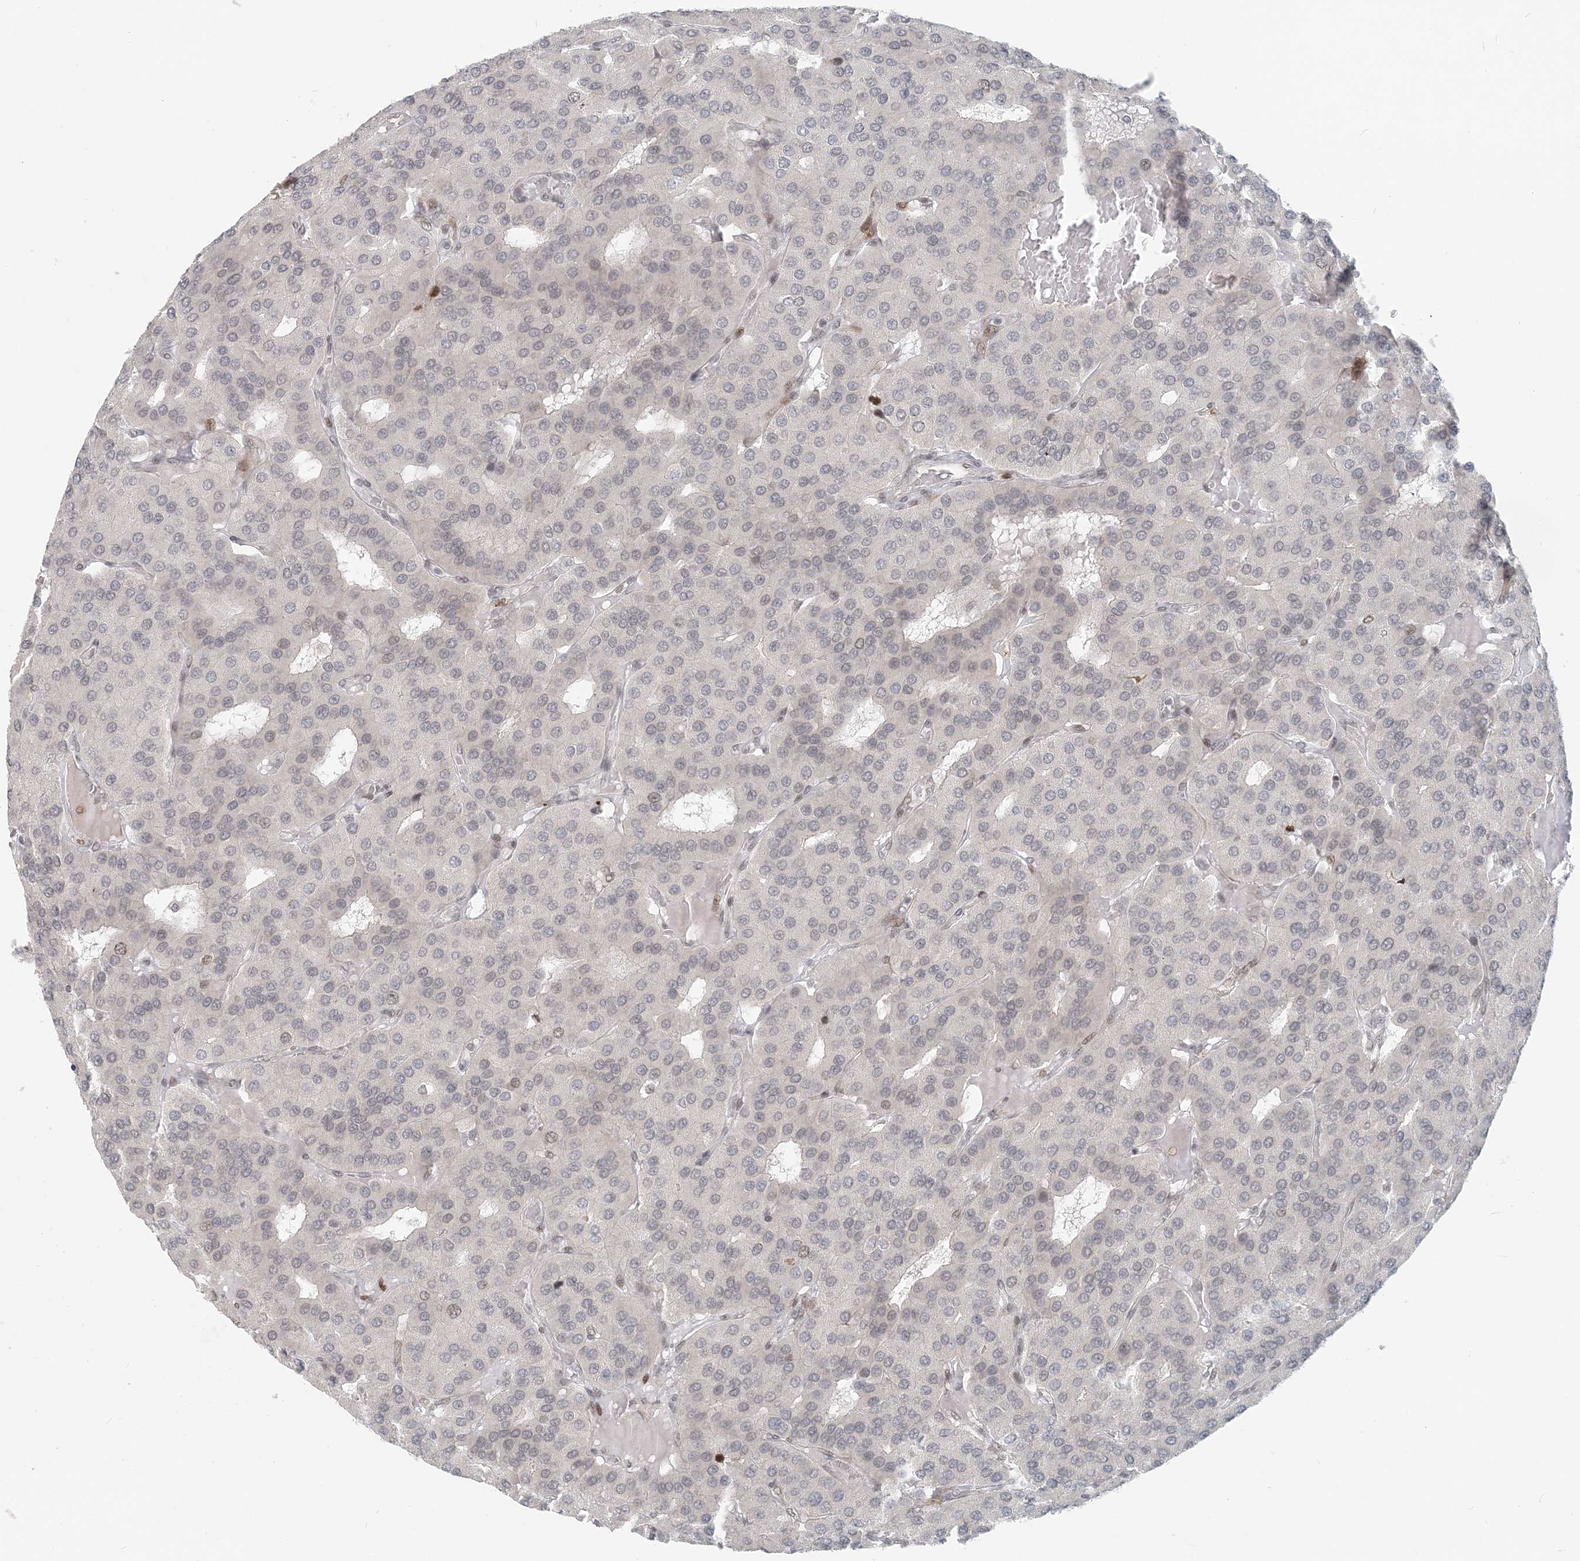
{"staining": {"intensity": "negative", "quantity": "none", "location": "none"}, "tissue": "parathyroid gland", "cell_type": "Glandular cells", "image_type": "normal", "snomed": [{"axis": "morphology", "description": "Normal tissue, NOS"}, {"axis": "morphology", "description": "Adenoma, NOS"}, {"axis": "topography", "description": "Parathyroid gland"}], "caption": "A micrograph of parathyroid gland stained for a protein reveals no brown staining in glandular cells.", "gene": "BAZ1B", "patient": {"sex": "female", "age": 86}}